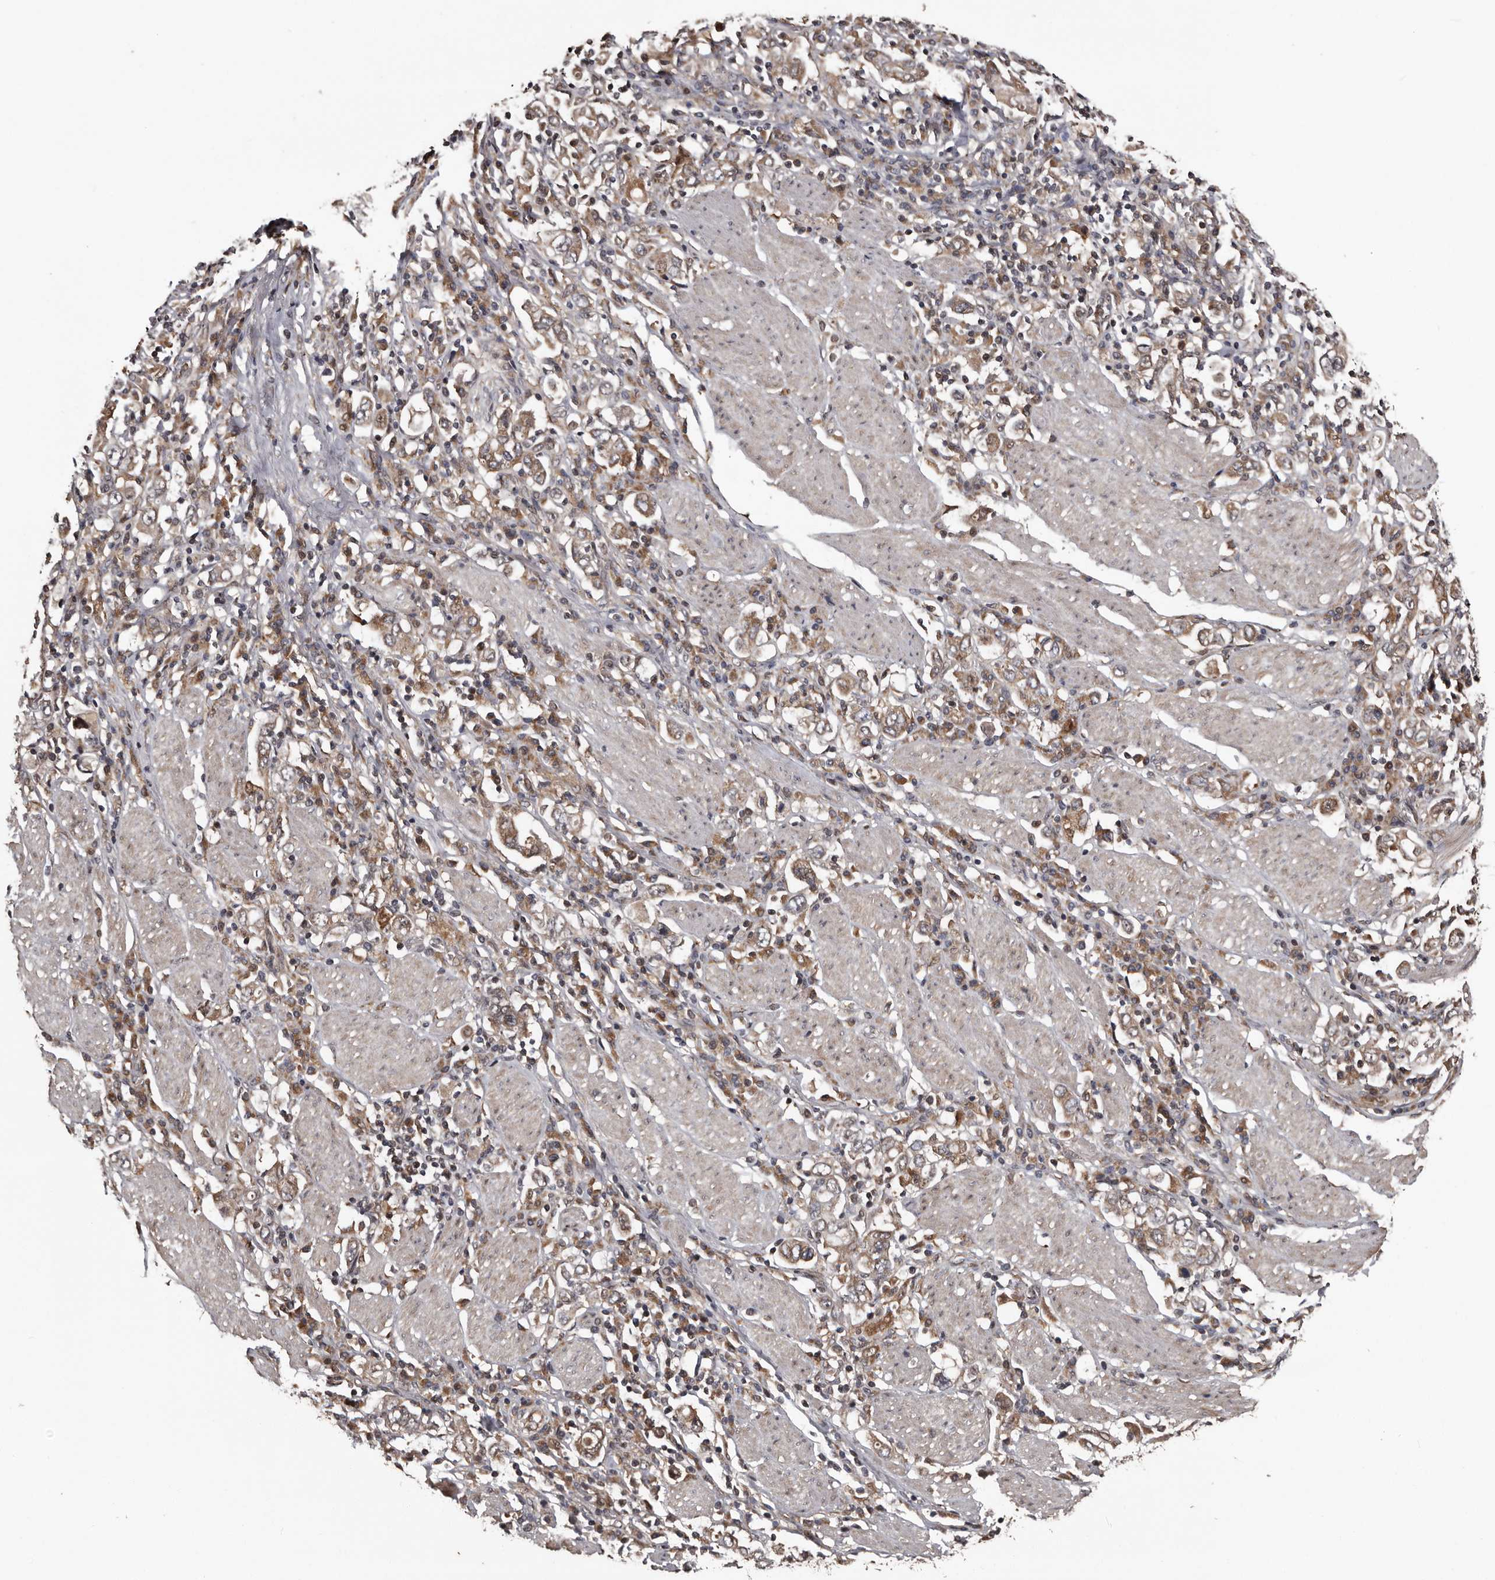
{"staining": {"intensity": "moderate", "quantity": ">75%", "location": "cytoplasmic/membranous"}, "tissue": "stomach cancer", "cell_type": "Tumor cells", "image_type": "cancer", "snomed": [{"axis": "morphology", "description": "Adenocarcinoma, NOS"}, {"axis": "topography", "description": "Stomach, upper"}], "caption": "Stomach adenocarcinoma stained with a brown dye demonstrates moderate cytoplasmic/membranous positive positivity in approximately >75% of tumor cells.", "gene": "SERTAD4", "patient": {"sex": "male", "age": 62}}